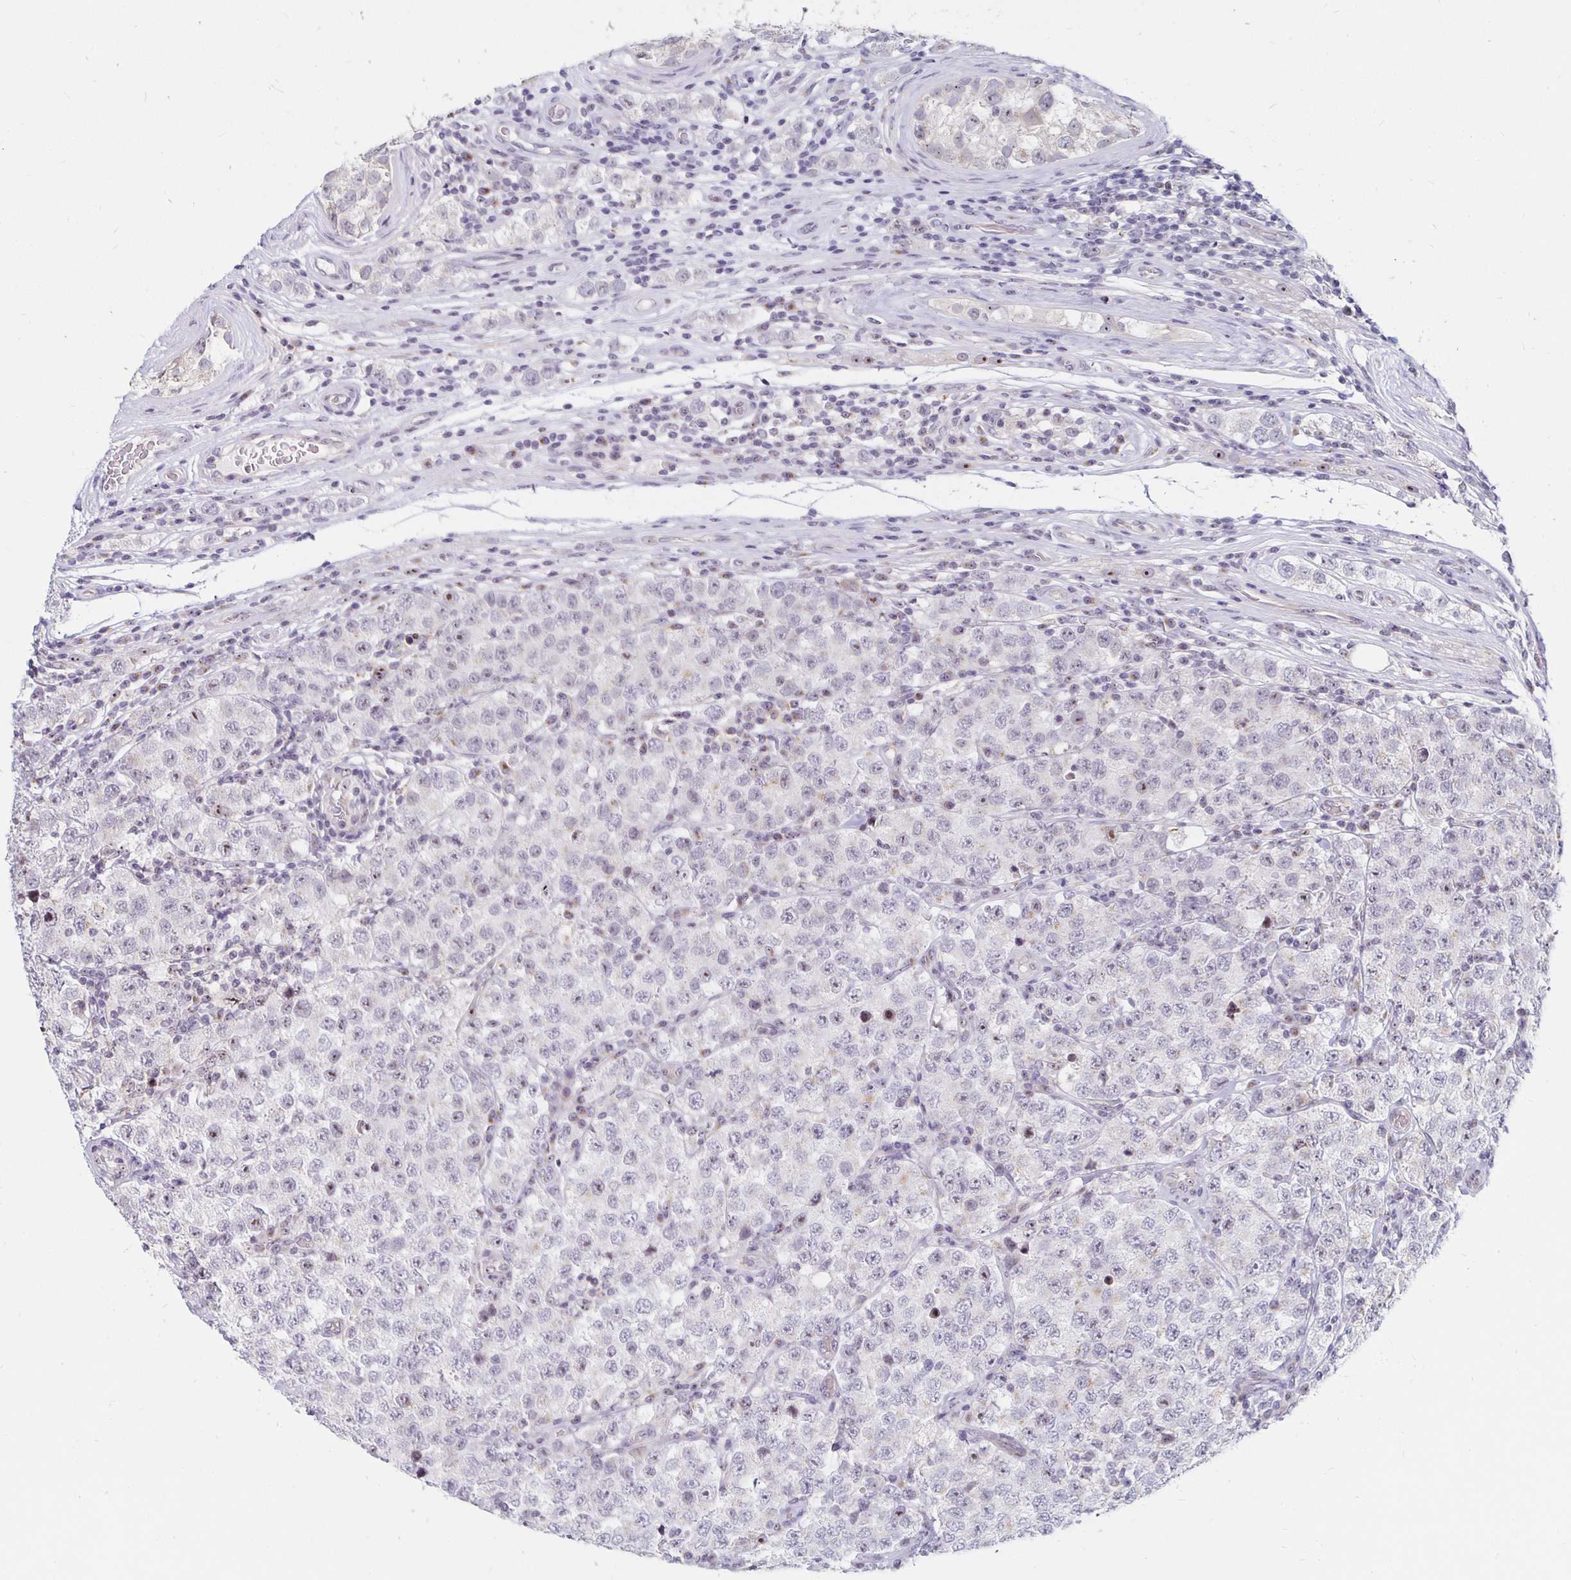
{"staining": {"intensity": "negative", "quantity": "none", "location": "none"}, "tissue": "testis cancer", "cell_type": "Tumor cells", "image_type": "cancer", "snomed": [{"axis": "morphology", "description": "Seminoma, NOS"}, {"axis": "topography", "description": "Testis"}], "caption": "Testis cancer (seminoma) was stained to show a protein in brown. There is no significant staining in tumor cells. (DAB immunohistochemistry (IHC), high magnification).", "gene": "NUP85", "patient": {"sex": "male", "age": 34}}